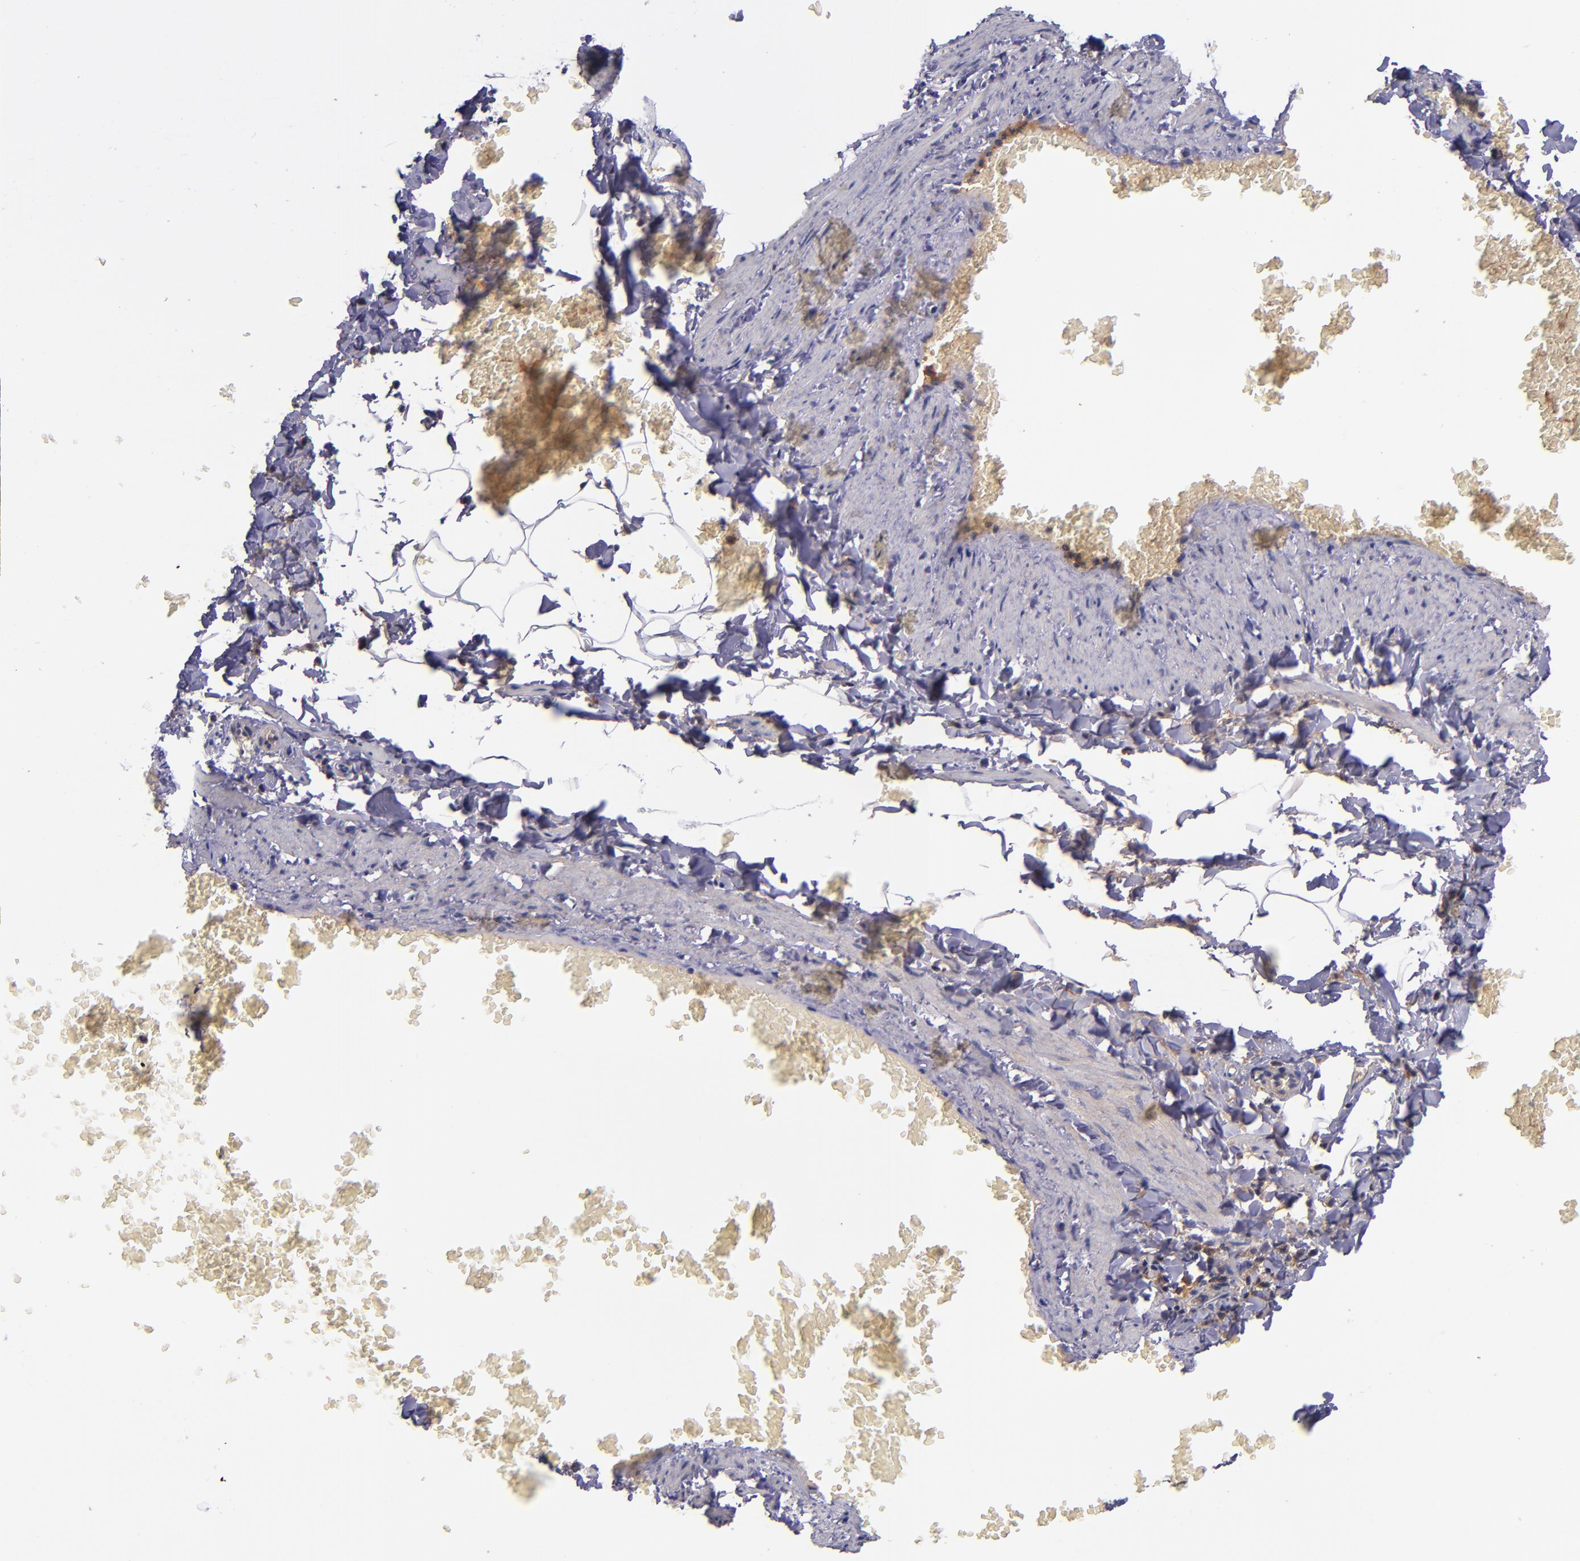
{"staining": {"intensity": "negative", "quantity": "none", "location": "none"}, "tissue": "adipose tissue", "cell_type": "Adipocytes", "image_type": "normal", "snomed": [{"axis": "morphology", "description": "Normal tissue, NOS"}, {"axis": "topography", "description": "Vascular tissue"}], "caption": "The immunohistochemistry photomicrograph has no significant staining in adipocytes of adipose tissue. Nuclei are stained in blue.", "gene": "RBP4", "patient": {"sex": "male", "age": 41}}